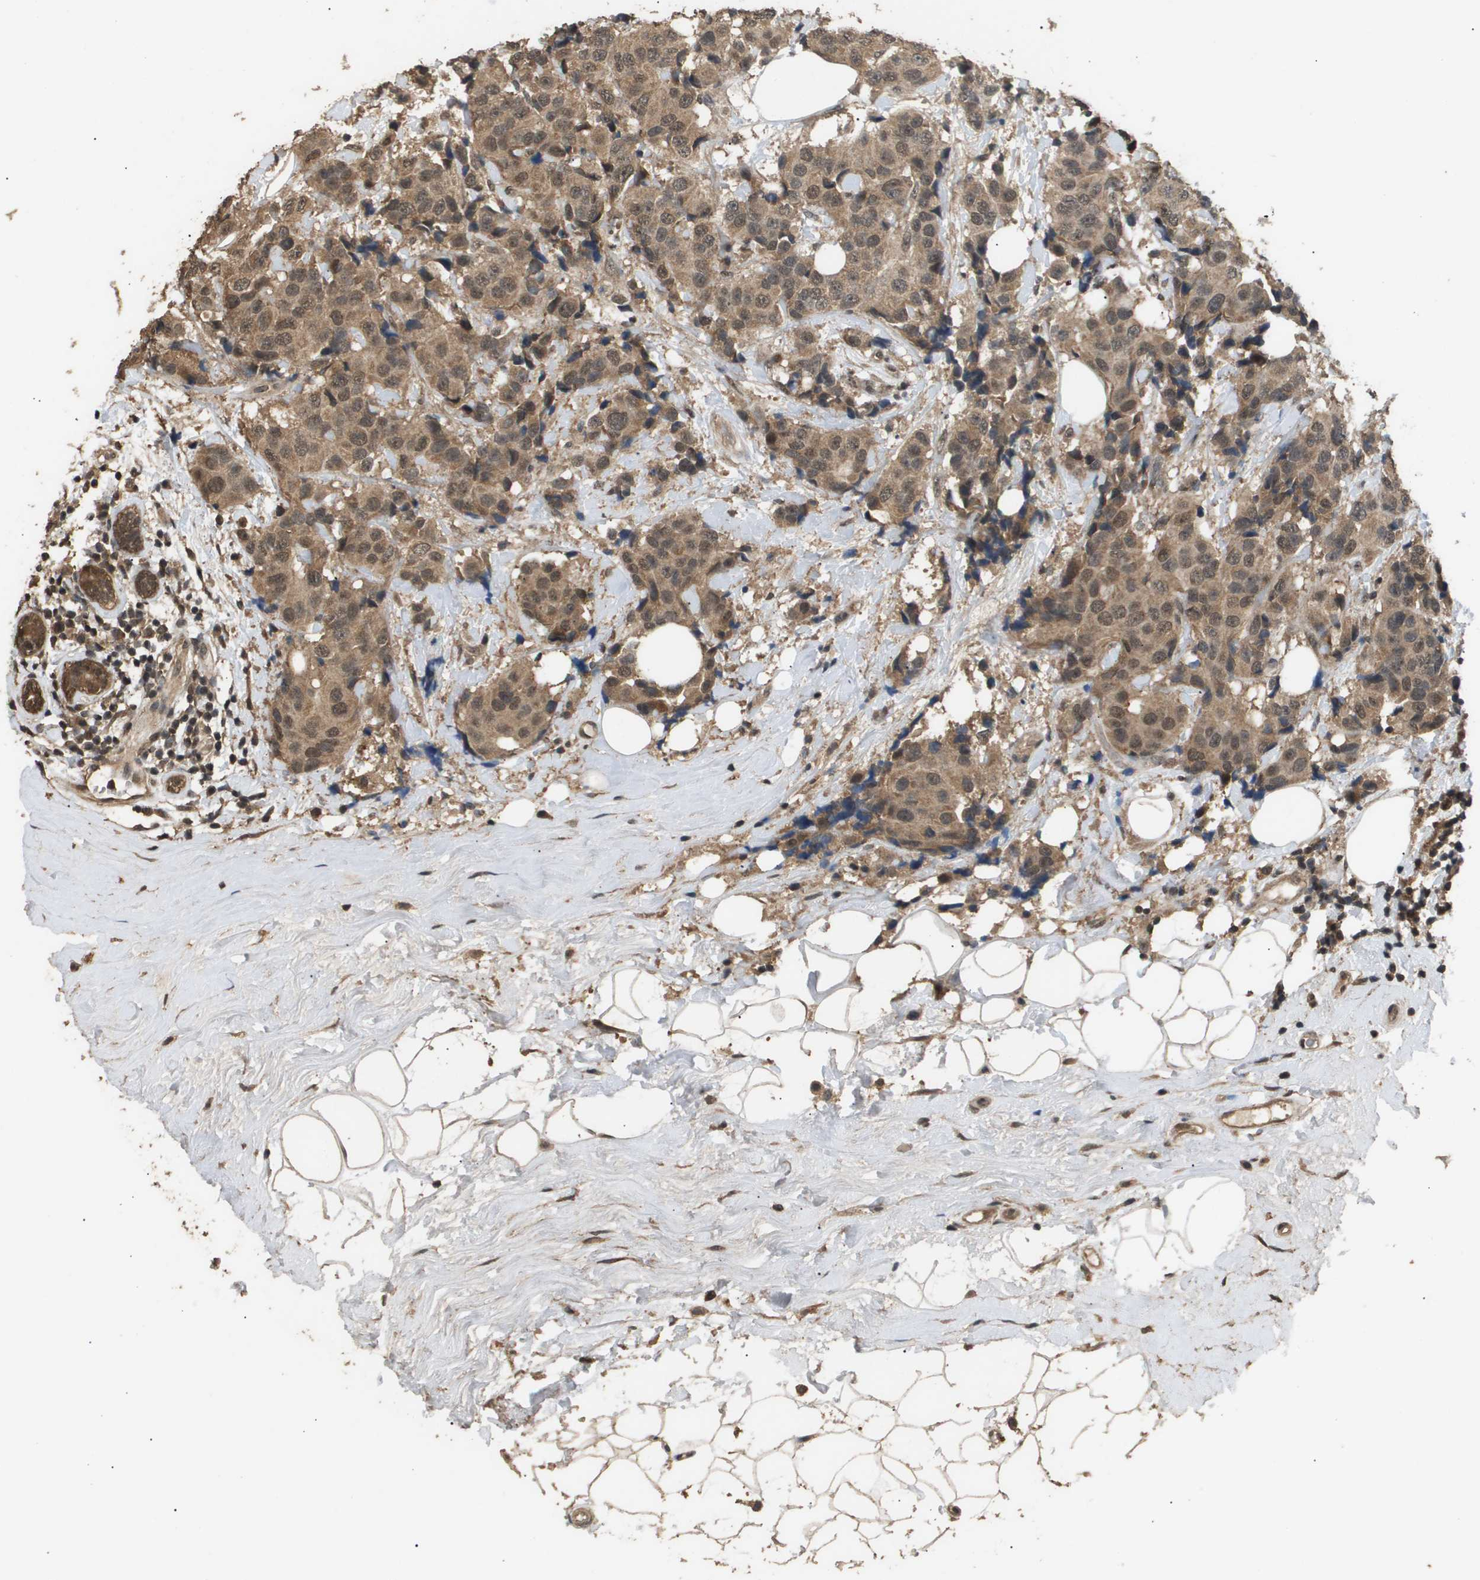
{"staining": {"intensity": "moderate", "quantity": ">75%", "location": "cytoplasmic/membranous,nuclear"}, "tissue": "breast cancer", "cell_type": "Tumor cells", "image_type": "cancer", "snomed": [{"axis": "morphology", "description": "Normal tissue, NOS"}, {"axis": "morphology", "description": "Duct carcinoma"}, {"axis": "topography", "description": "Breast"}], "caption": "IHC photomicrograph of human intraductal carcinoma (breast) stained for a protein (brown), which demonstrates medium levels of moderate cytoplasmic/membranous and nuclear positivity in about >75% of tumor cells.", "gene": "ING1", "patient": {"sex": "female", "age": 39}}